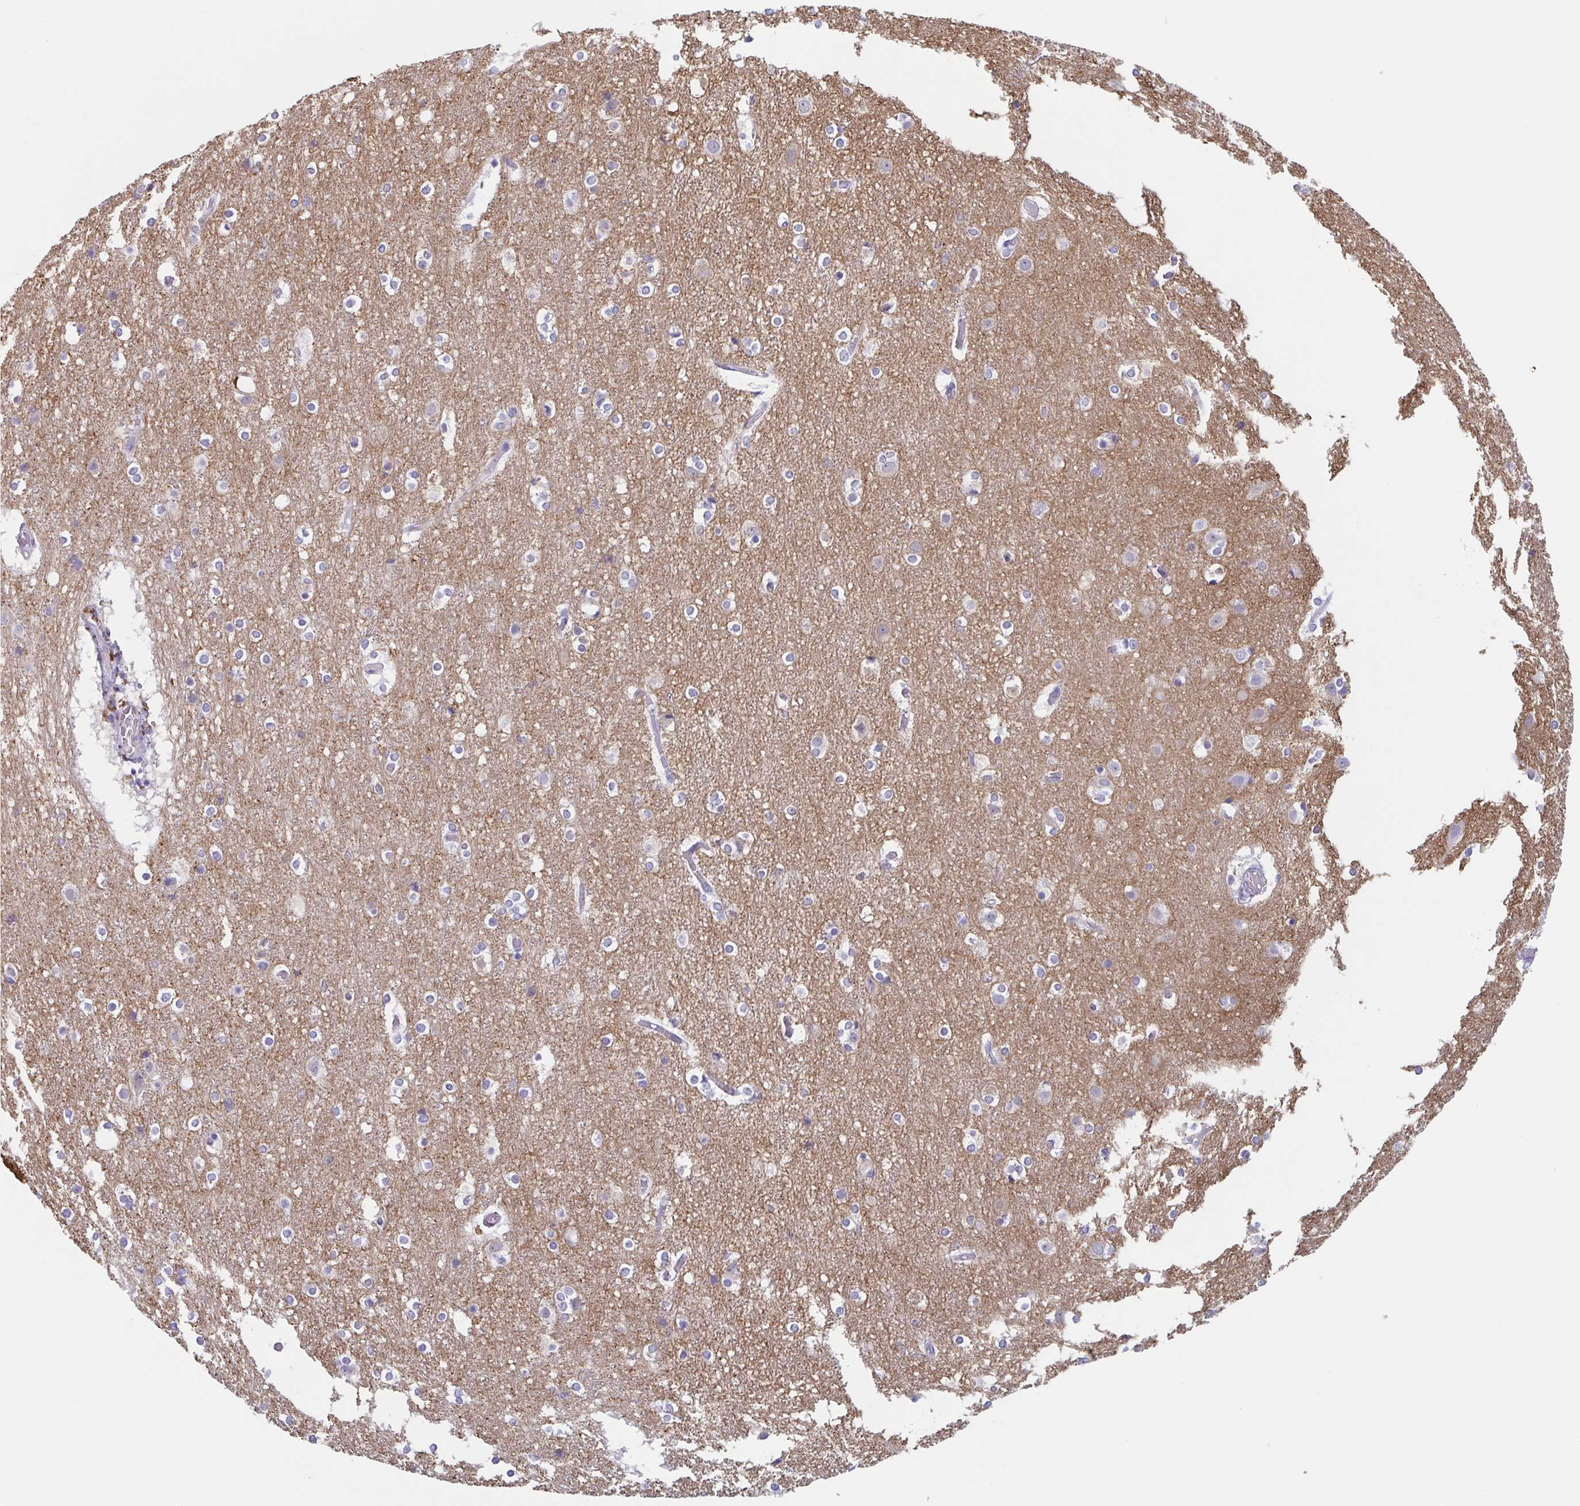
{"staining": {"intensity": "negative", "quantity": "none", "location": "none"}, "tissue": "cerebral cortex", "cell_type": "Endothelial cells", "image_type": "normal", "snomed": [{"axis": "morphology", "description": "Normal tissue, NOS"}, {"axis": "topography", "description": "Cerebral cortex"}], "caption": "Immunohistochemistry of unremarkable human cerebral cortex exhibits no expression in endothelial cells. (Brightfield microscopy of DAB immunohistochemistry at high magnification).", "gene": "TAGLN3", "patient": {"sex": "female", "age": 52}}